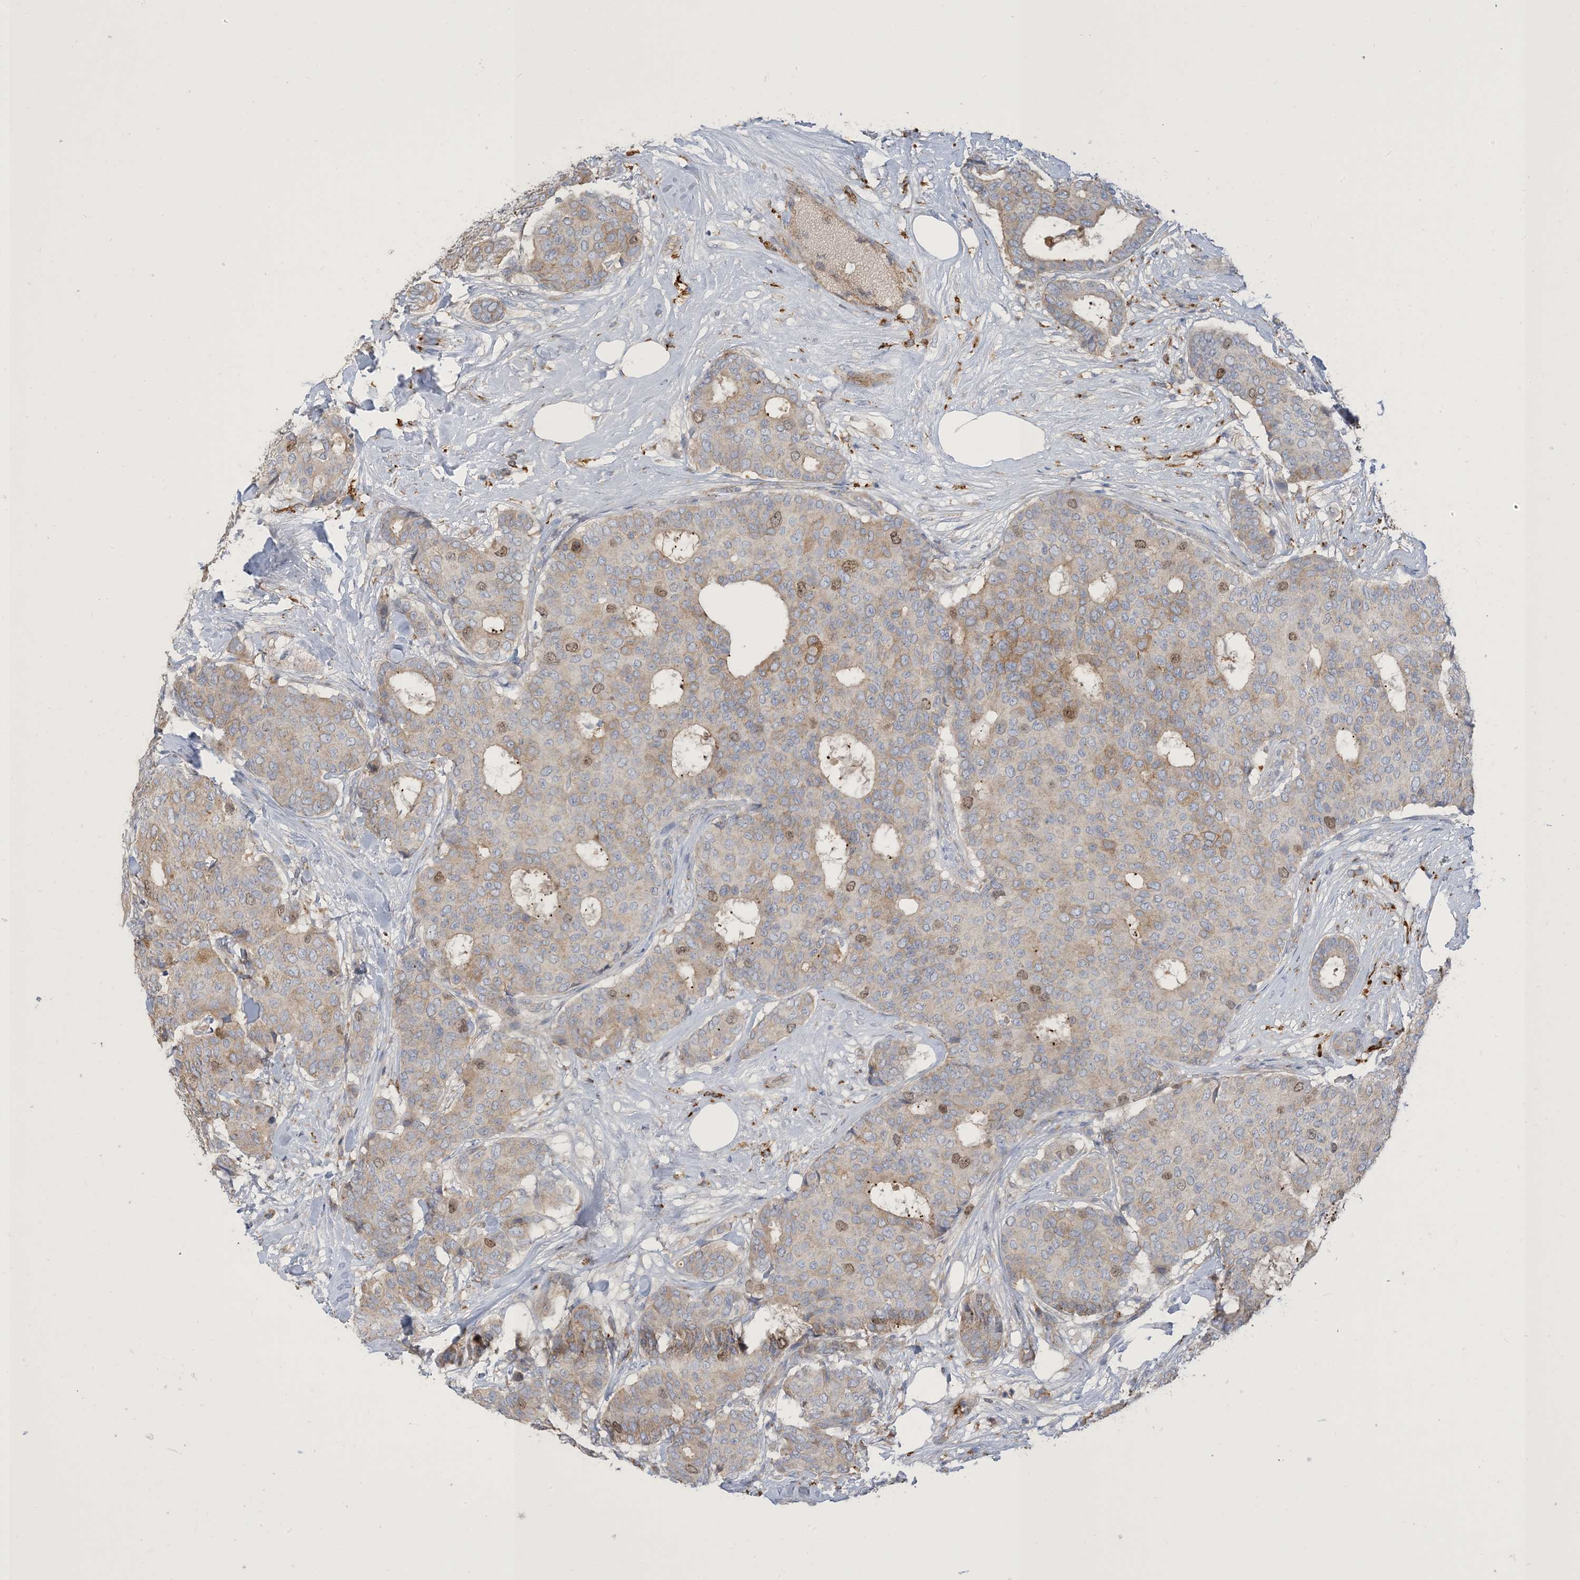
{"staining": {"intensity": "moderate", "quantity": "<25%", "location": "cytoplasmic/membranous,nuclear"}, "tissue": "breast cancer", "cell_type": "Tumor cells", "image_type": "cancer", "snomed": [{"axis": "morphology", "description": "Duct carcinoma"}, {"axis": "topography", "description": "Breast"}], "caption": "Breast invasive ductal carcinoma stained with DAB (3,3'-diaminobenzidine) IHC displays low levels of moderate cytoplasmic/membranous and nuclear expression in approximately <25% of tumor cells. The staining is performed using DAB (3,3'-diaminobenzidine) brown chromogen to label protein expression. The nuclei are counter-stained blue using hematoxylin.", "gene": "PEAR1", "patient": {"sex": "female", "age": 75}}